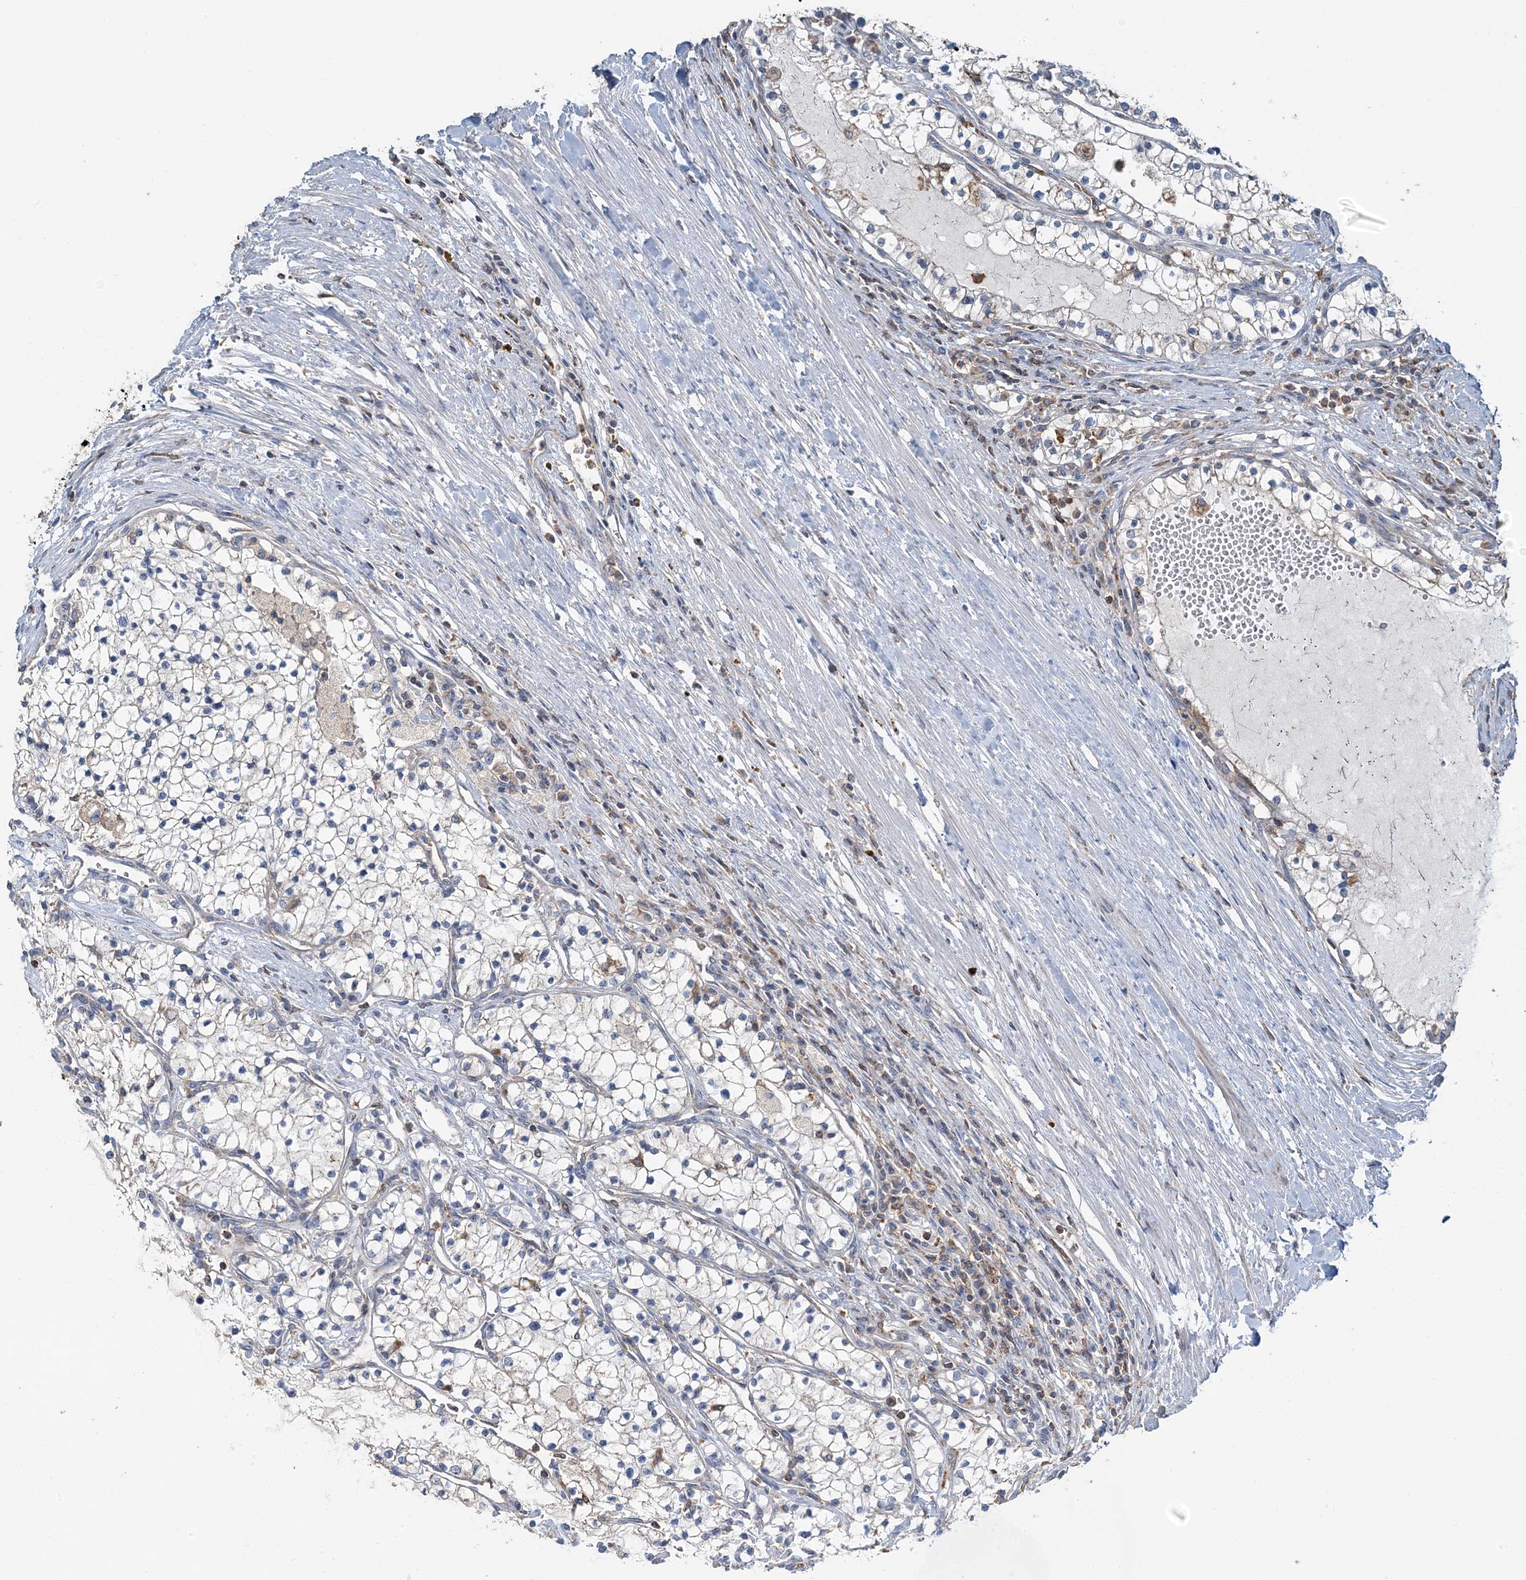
{"staining": {"intensity": "weak", "quantity": "25%-75%", "location": "cytoplasmic/membranous"}, "tissue": "renal cancer", "cell_type": "Tumor cells", "image_type": "cancer", "snomed": [{"axis": "morphology", "description": "Normal tissue, NOS"}, {"axis": "morphology", "description": "Adenocarcinoma, NOS"}, {"axis": "topography", "description": "Kidney"}], "caption": "Protein staining demonstrates weak cytoplasmic/membranous positivity in approximately 25%-75% of tumor cells in adenocarcinoma (renal).", "gene": "TMLHE", "patient": {"sex": "male", "age": 68}}